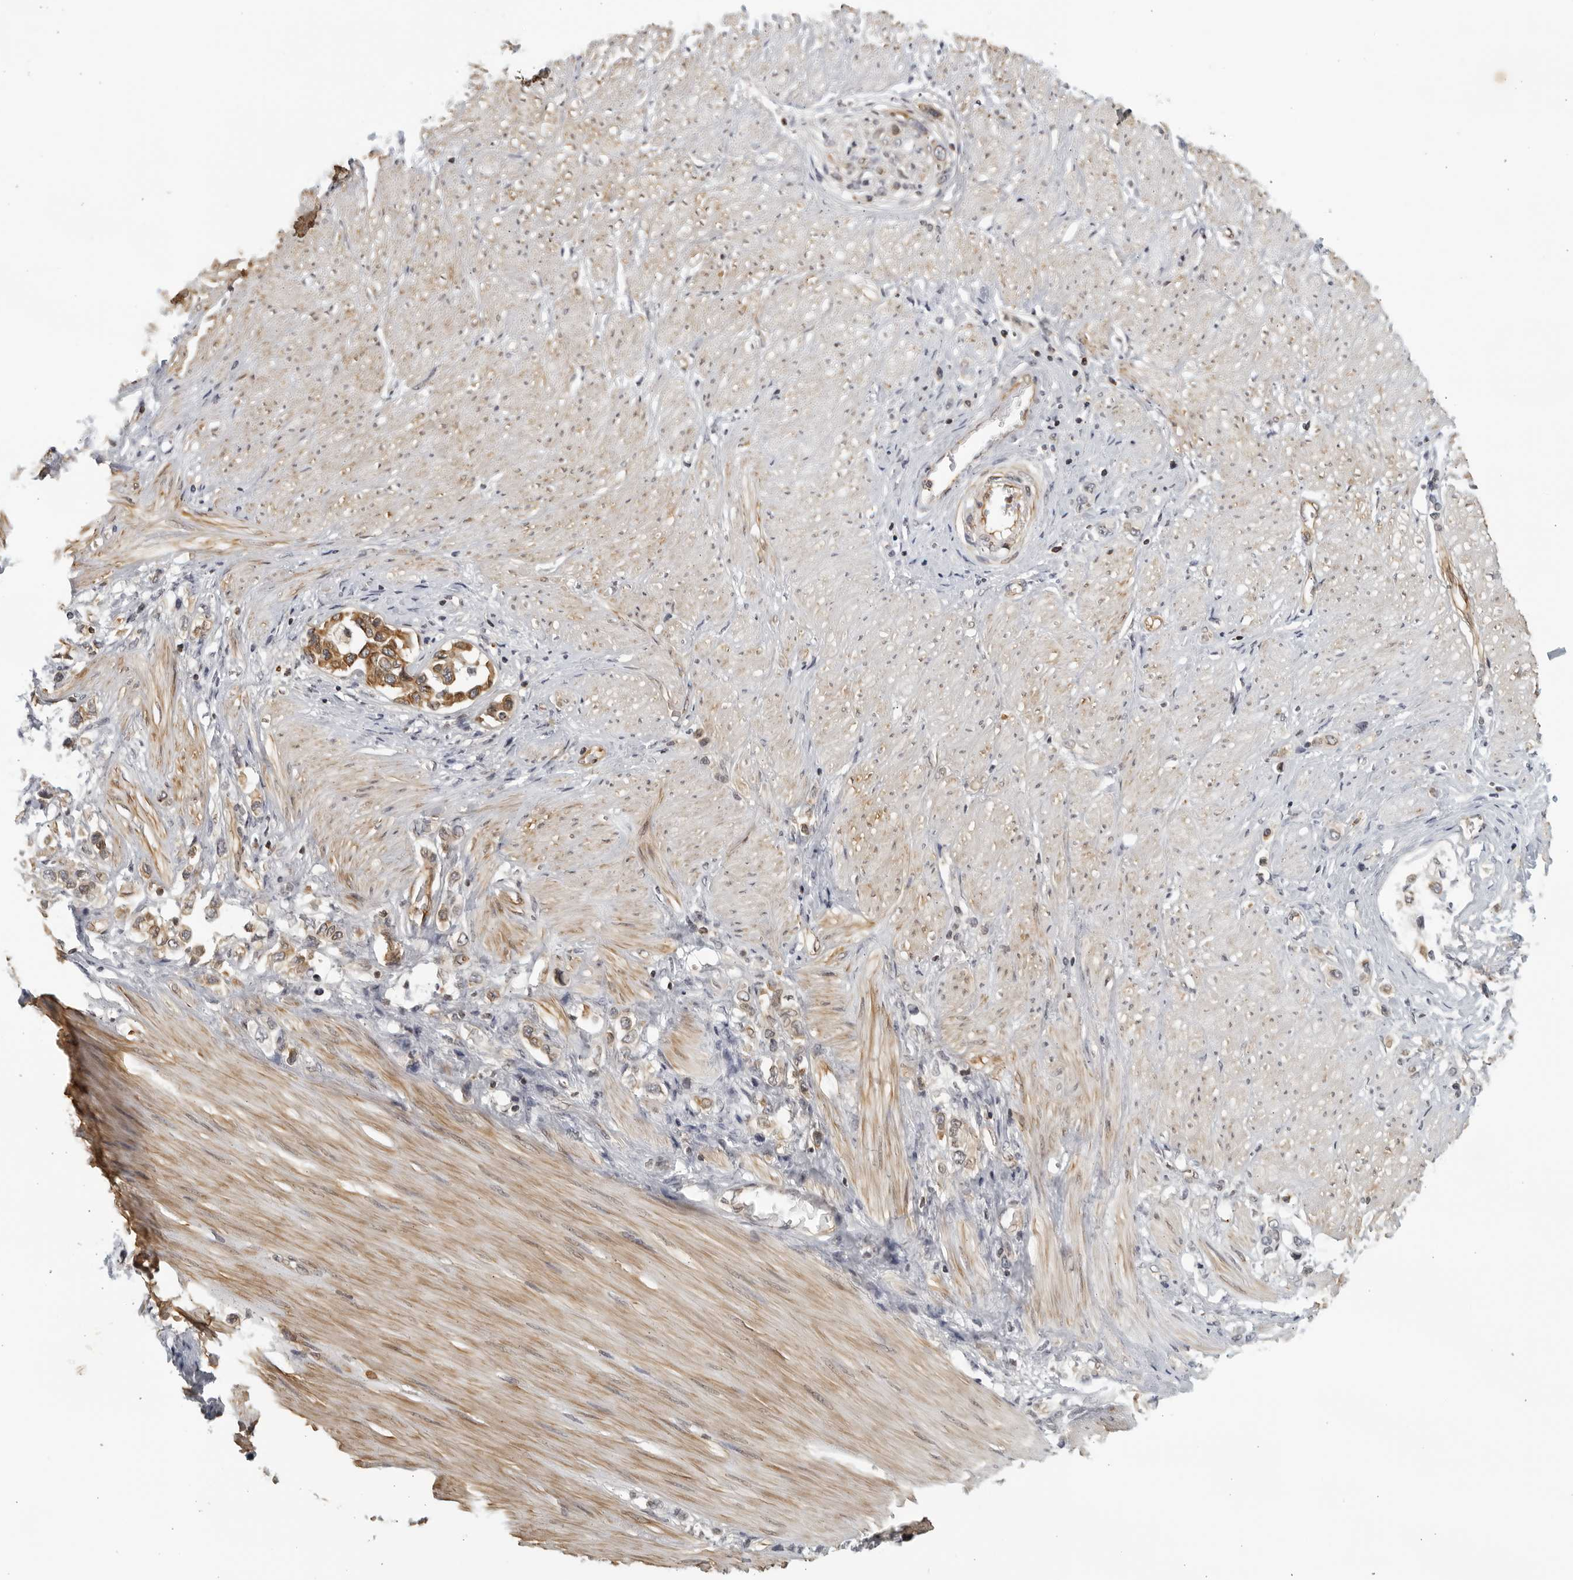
{"staining": {"intensity": "moderate", "quantity": ">75%", "location": "cytoplasmic/membranous"}, "tissue": "stomach cancer", "cell_type": "Tumor cells", "image_type": "cancer", "snomed": [{"axis": "morphology", "description": "Adenocarcinoma, NOS"}, {"axis": "topography", "description": "Stomach"}], "caption": "Immunohistochemistry (IHC) image of neoplastic tissue: stomach adenocarcinoma stained using IHC shows medium levels of moderate protein expression localized specifically in the cytoplasmic/membranous of tumor cells, appearing as a cytoplasmic/membranous brown color.", "gene": "SERTAD4", "patient": {"sex": "female", "age": 65}}